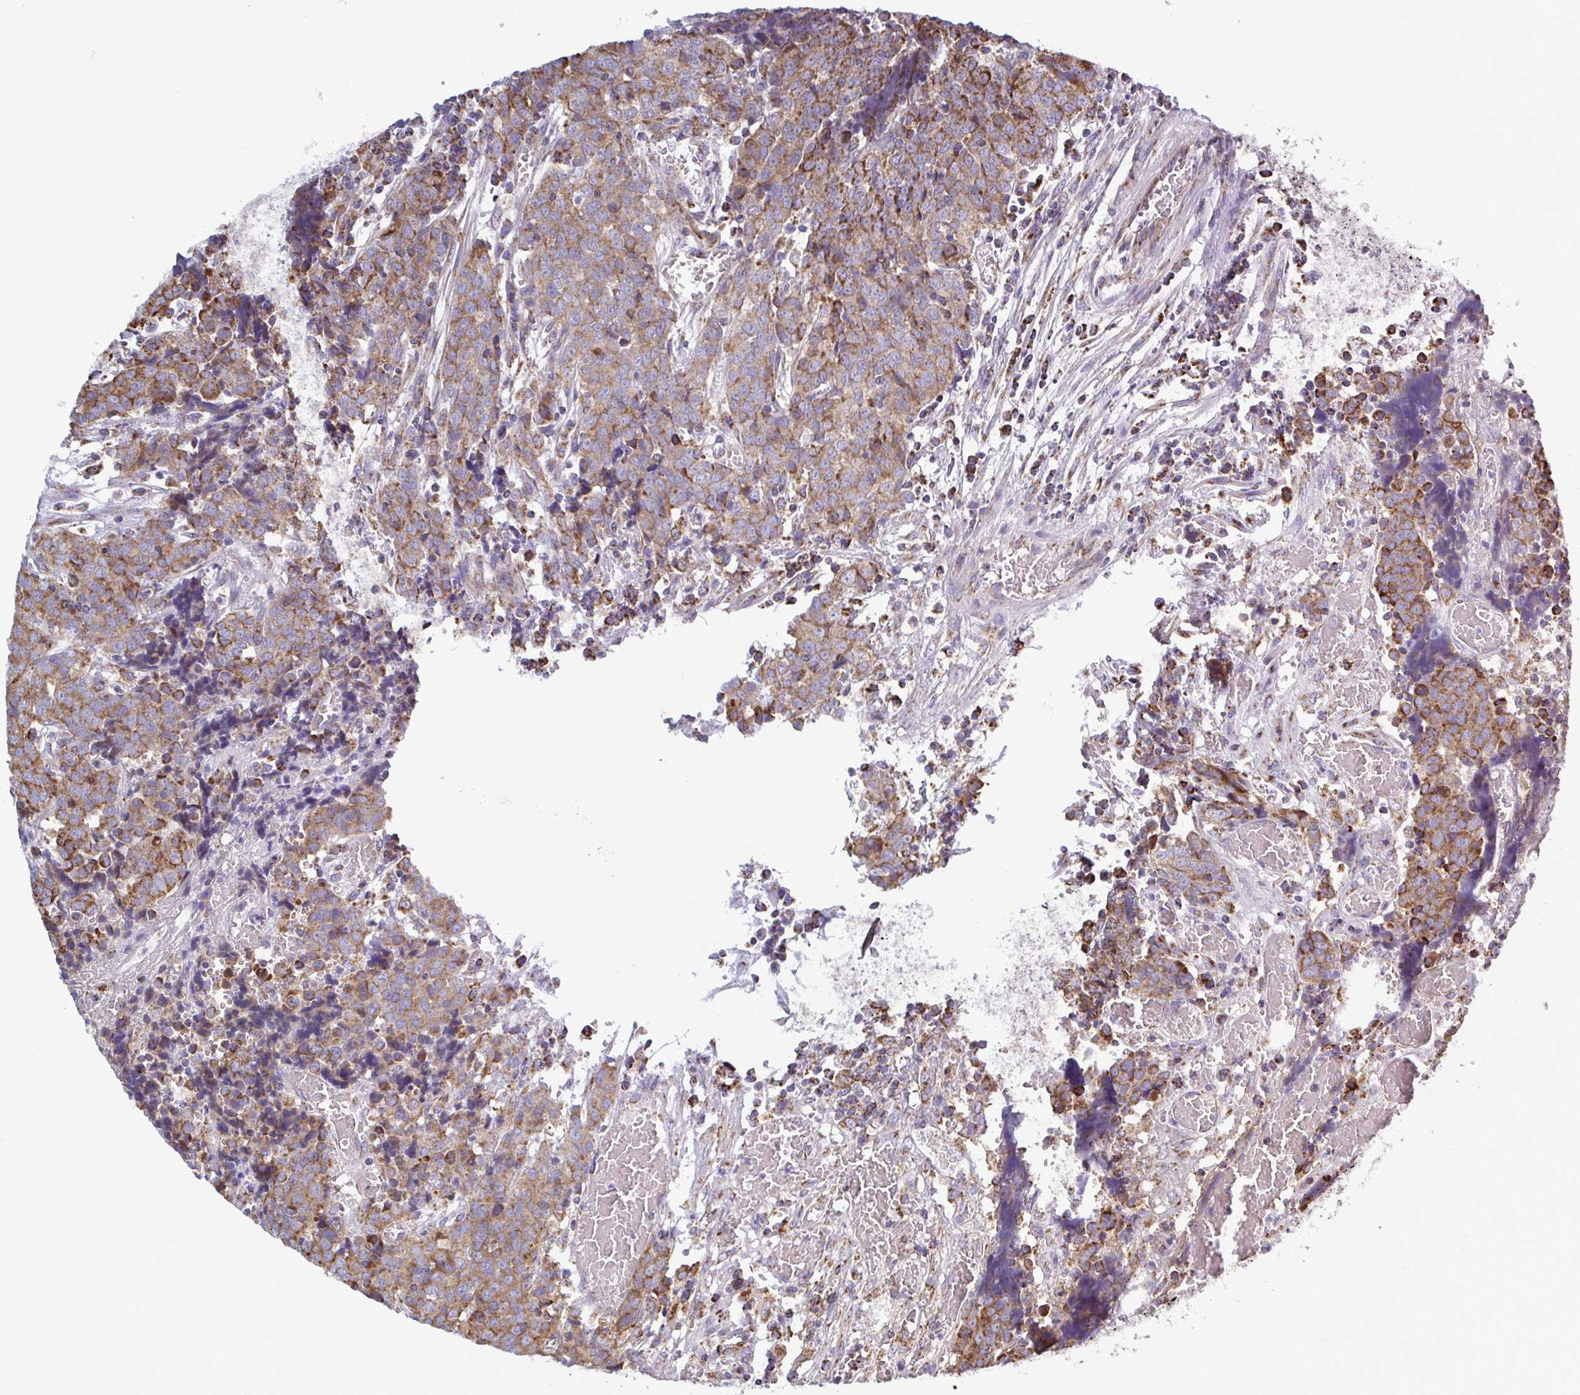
{"staining": {"intensity": "moderate", "quantity": ">75%", "location": "cytoplasmic/membranous"}, "tissue": "prostate cancer", "cell_type": "Tumor cells", "image_type": "cancer", "snomed": [{"axis": "morphology", "description": "Adenocarcinoma, High grade"}, {"axis": "topography", "description": "Prostate and seminal vesicle, NOS"}], "caption": "Adenocarcinoma (high-grade) (prostate) tissue reveals moderate cytoplasmic/membranous staining in approximately >75% of tumor cells, visualized by immunohistochemistry.", "gene": "CSDE1", "patient": {"sex": "male", "age": 60}}